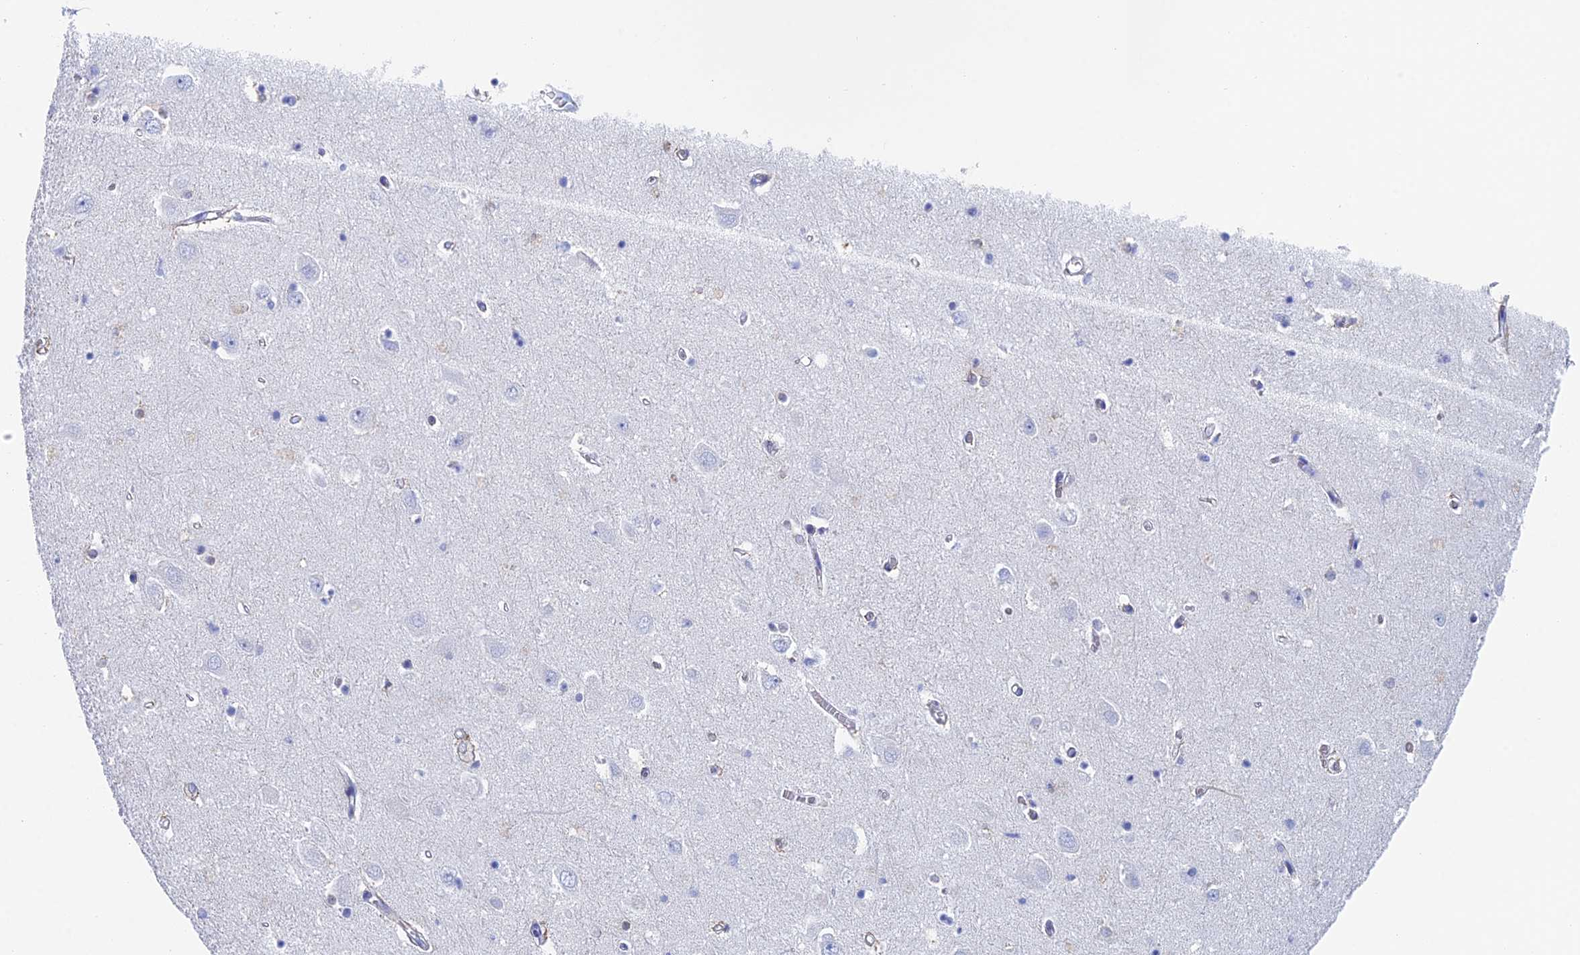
{"staining": {"intensity": "negative", "quantity": "none", "location": "none"}, "tissue": "hippocampus", "cell_type": "Glial cells", "image_type": "normal", "snomed": [{"axis": "morphology", "description": "Normal tissue, NOS"}, {"axis": "topography", "description": "Hippocampus"}], "caption": "This is a image of IHC staining of unremarkable hippocampus, which shows no expression in glial cells.", "gene": "KCNK18", "patient": {"sex": "female", "age": 64}}